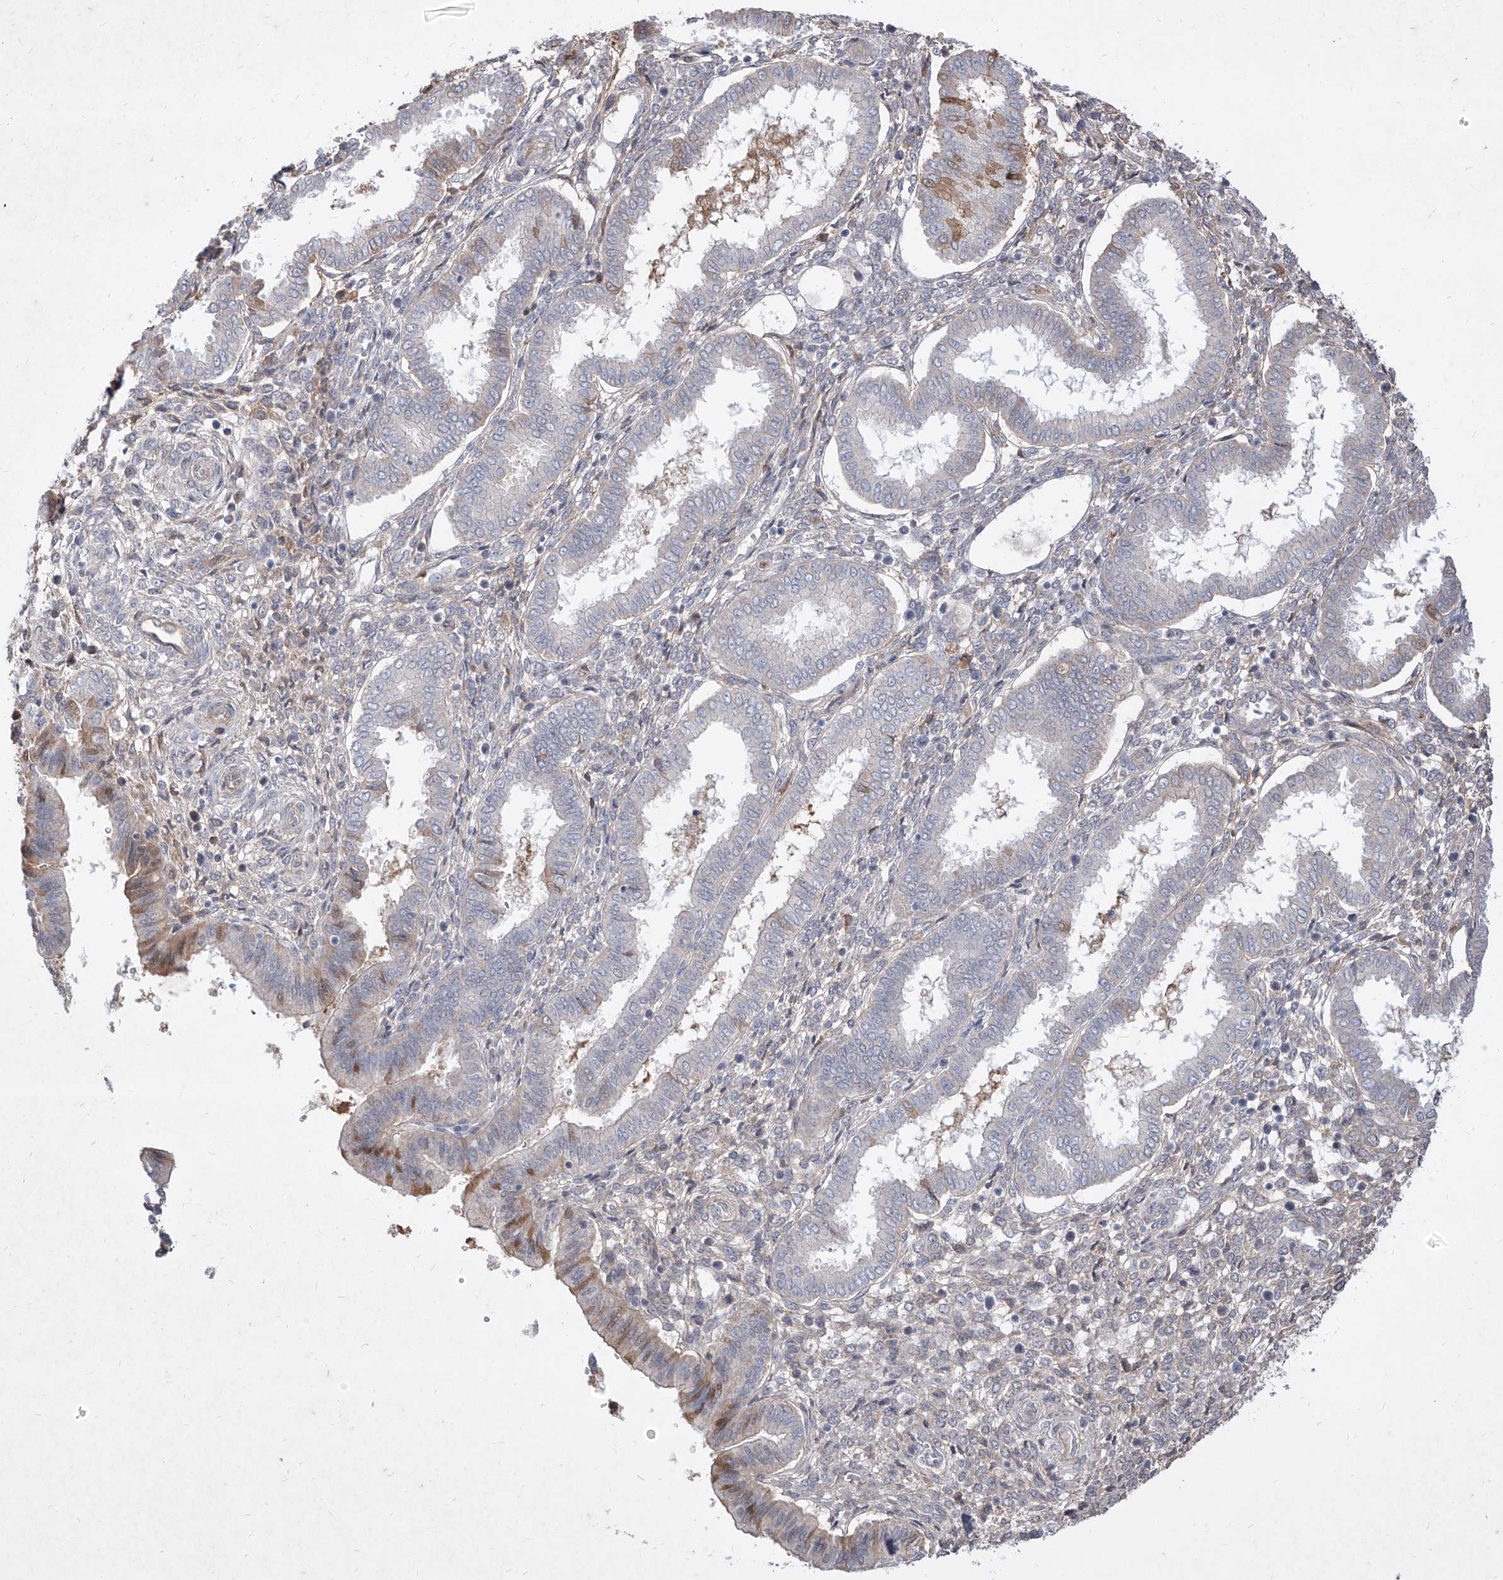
{"staining": {"intensity": "negative", "quantity": "none", "location": "none"}, "tissue": "endometrium", "cell_type": "Cells in endometrial stroma", "image_type": "normal", "snomed": [{"axis": "morphology", "description": "Normal tissue, NOS"}, {"axis": "topography", "description": "Endometrium"}], "caption": "There is no significant positivity in cells in endometrial stroma of endometrium. (Stains: DAB immunohistochemistry with hematoxylin counter stain, Microscopy: brightfield microscopy at high magnification).", "gene": "C4A", "patient": {"sex": "female", "age": 24}}